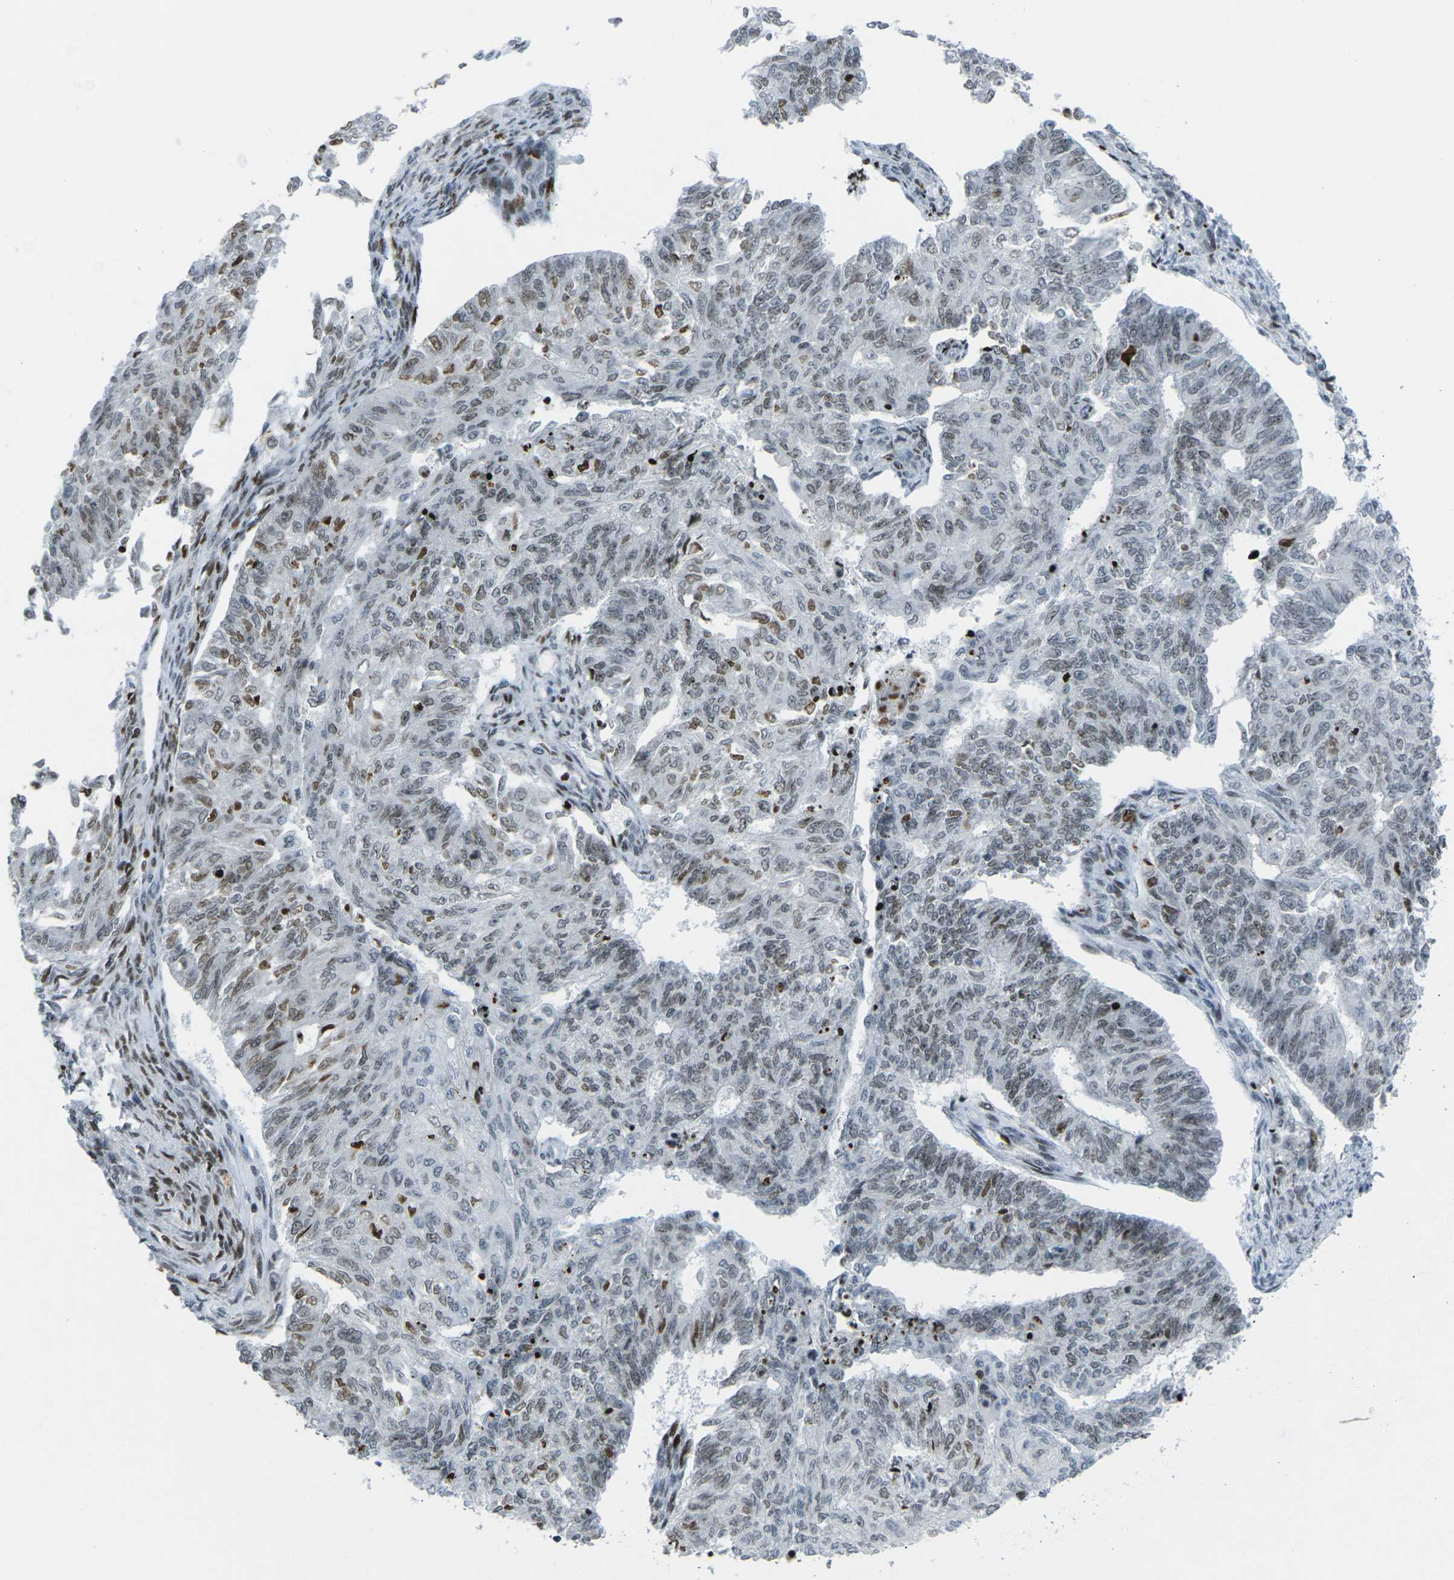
{"staining": {"intensity": "weak", "quantity": "25%-75%", "location": "nuclear"}, "tissue": "endometrial cancer", "cell_type": "Tumor cells", "image_type": "cancer", "snomed": [{"axis": "morphology", "description": "Adenocarcinoma, NOS"}, {"axis": "topography", "description": "Endometrium"}], "caption": "Protein staining by immunohistochemistry (IHC) displays weak nuclear staining in approximately 25%-75% of tumor cells in adenocarcinoma (endometrial).", "gene": "EME1", "patient": {"sex": "female", "age": 32}}